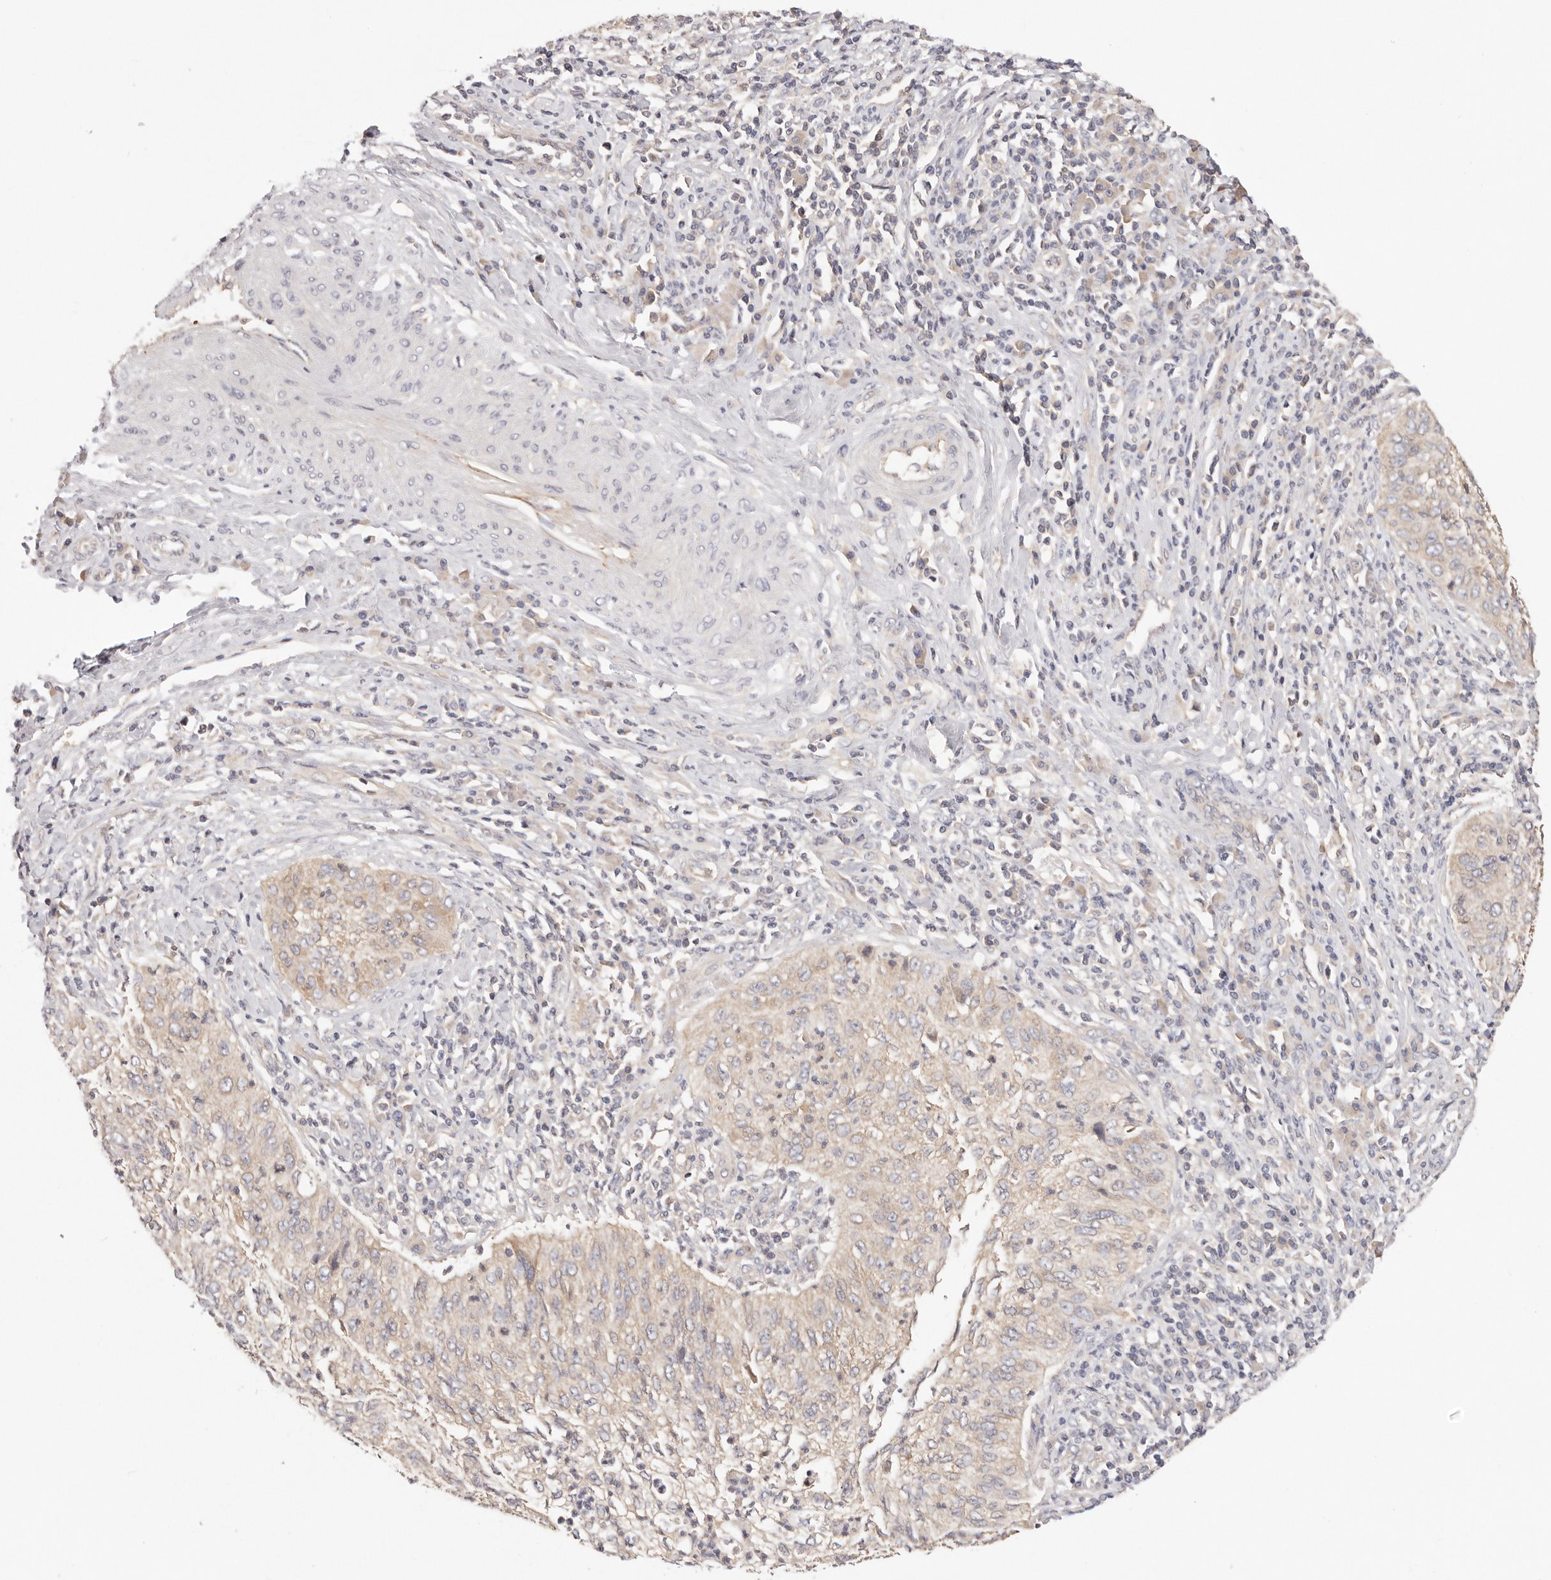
{"staining": {"intensity": "moderate", "quantity": "25%-75%", "location": "cytoplasmic/membranous"}, "tissue": "cervical cancer", "cell_type": "Tumor cells", "image_type": "cancer", "snomed": [{"axis": "morphology", "description": "Squamous cell carcinoma, NOS"}, {"axis": "topography", "description": "Cervix"}], "caption": "Immunohistochemical staining of cervical cancer (squamous cell carcinoma) reveals medium levels of moderate cytoplasmic/membranous expression in about 25%-75% of tumor cells. The protein of interest is stained brown, and the nuclei are stained in blue (DAB (3,3'-diaminobenzidine) IHC with brightfield microscopy, high magnification).", "gene": "KCMF1", "patient": {"sex": "female", "age": 30}}